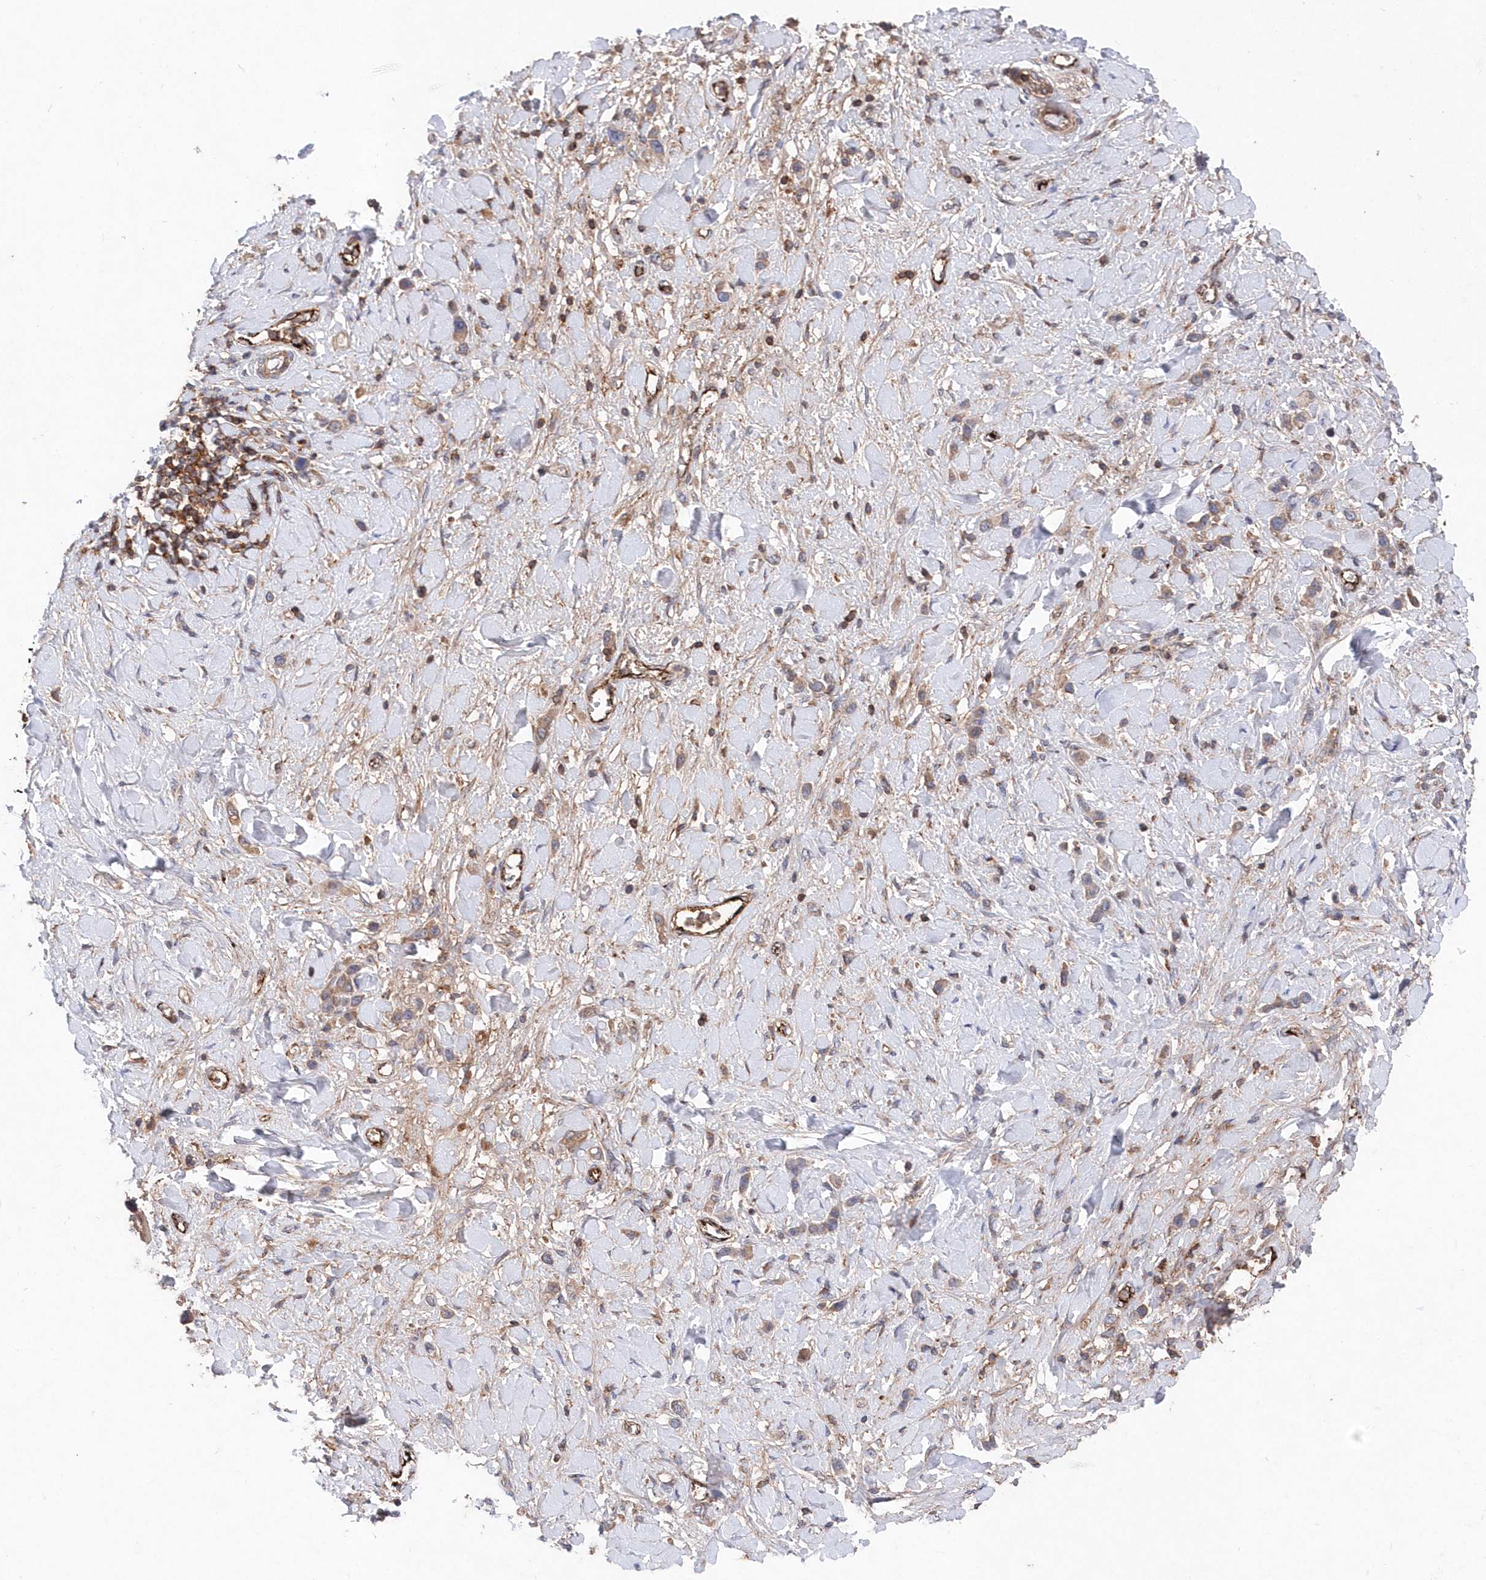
{"staining": {"intensity": "moderate", "quantity": ">75%", "location": "cytoplasmic/membranous"}, "tissue": "stomach cancer", "cell_type": "Tumor cells", "image_type": "cancer", "snomed": [{"axis": "morphology", "description": "Normal tissue, NOS"}, {"axis": "morphology", "description": "Adenocarcinoma, NOS"}, {"axis": "topography", "description": "Stomach, upper"}, {"axis": "topography", "description": "Stomach"}], "caption": "Moderate cytoplasmic/membranous protein expression is seen in about >75% of tumor cells in stomach adenocarcinoma. Immunohistochemistry stains the protein in brown and the nuclei are stained blue.", "gene": "ABHD14B", "patient": {"sex": "female", "age": 65}}